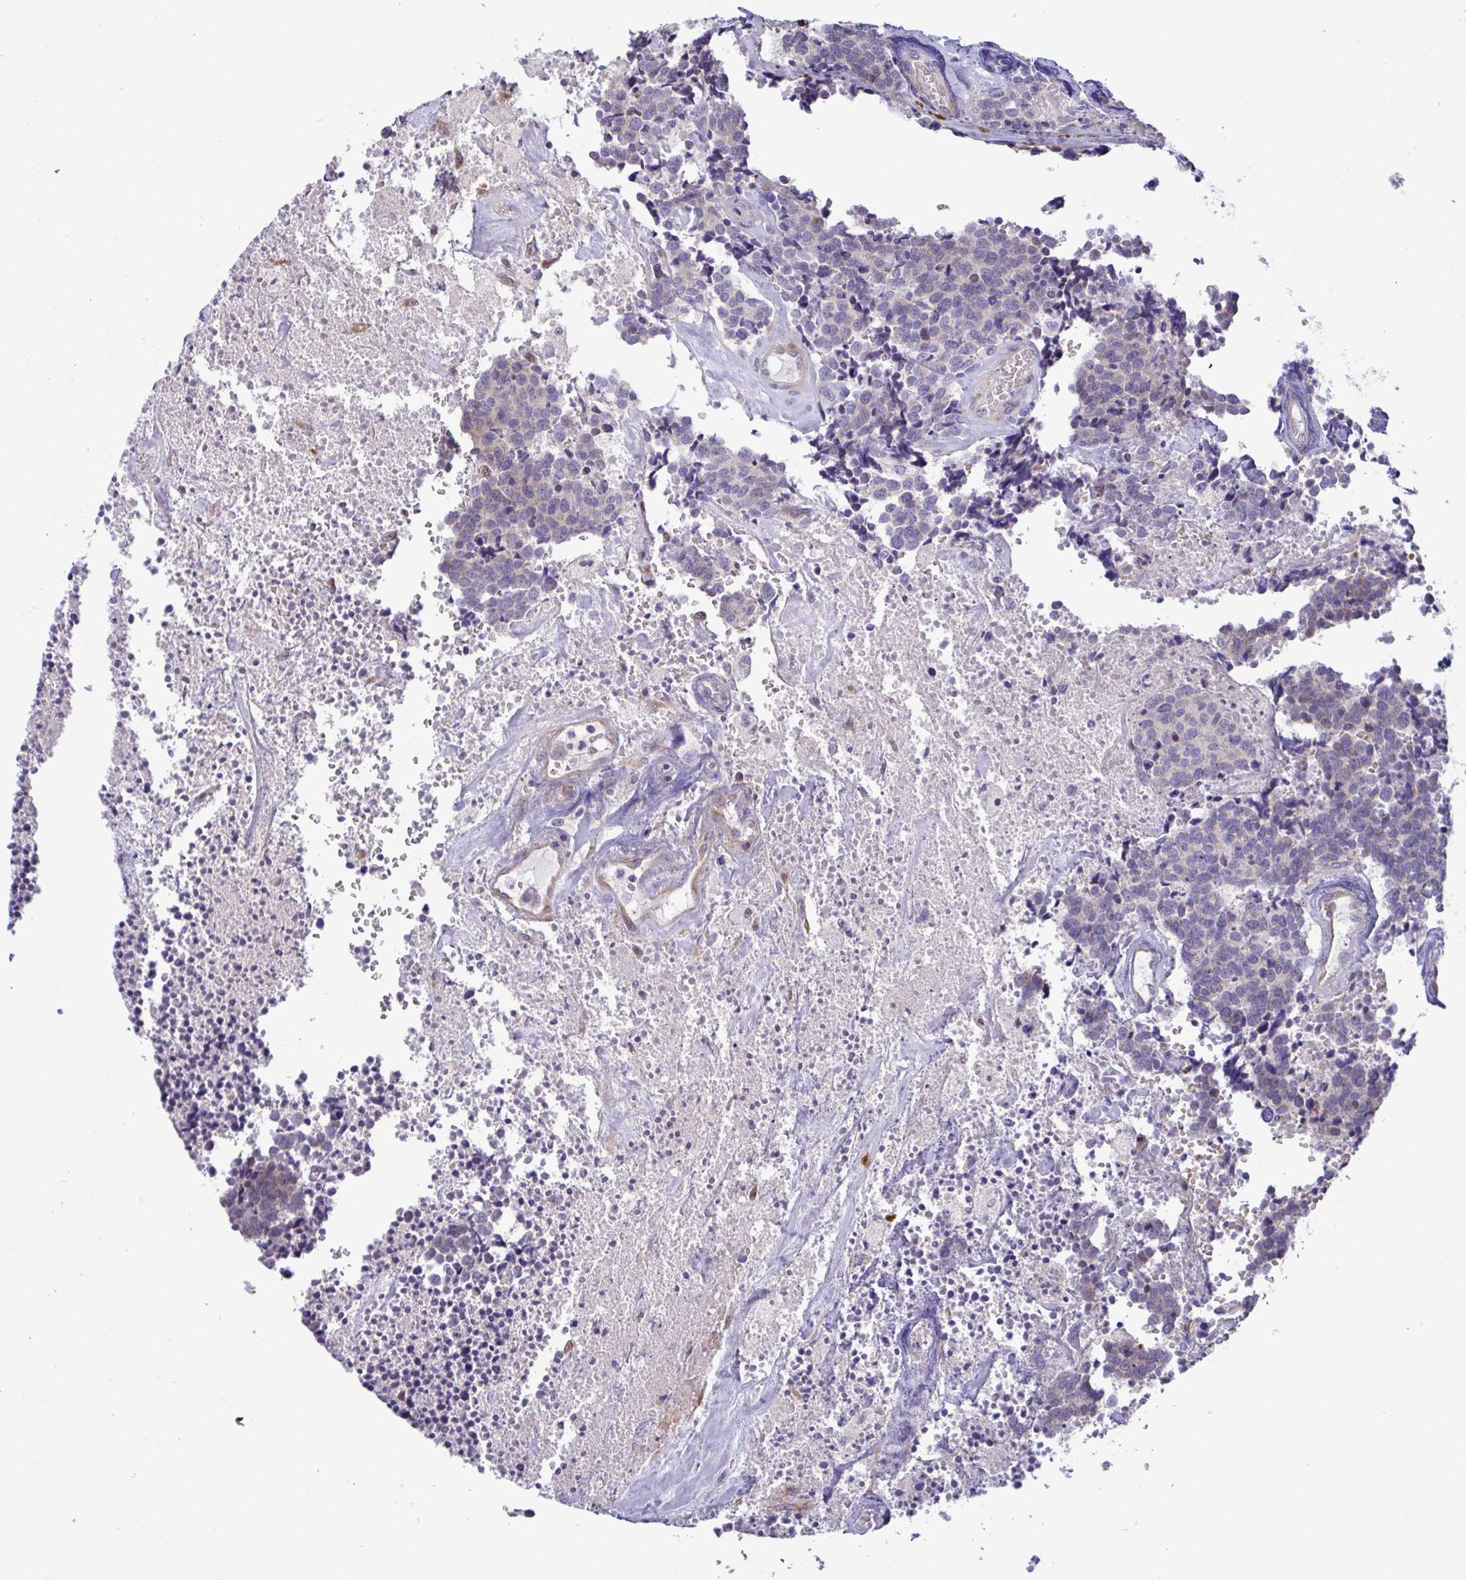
{"staining": {"intensity": "negative", "quantity": "none", "location": "none"}, "tissue": "carcinoid", "cell_type": "Tumor cells", "image_type": "cancer", "snomed": [{"axis": "morphology", "description": "Carcinoid, malignant, NOS"}, {"axis": "topography", "description": "Skin"}], "caption": "Protein analysis of carcinoid displays no significant staining in tumor cells. (DAB (3,3'-diaminobenzidine) immunohistochemistry, high magnification).", "gene": "NTN1", "patient": {"sex": "female", "age": 79}}